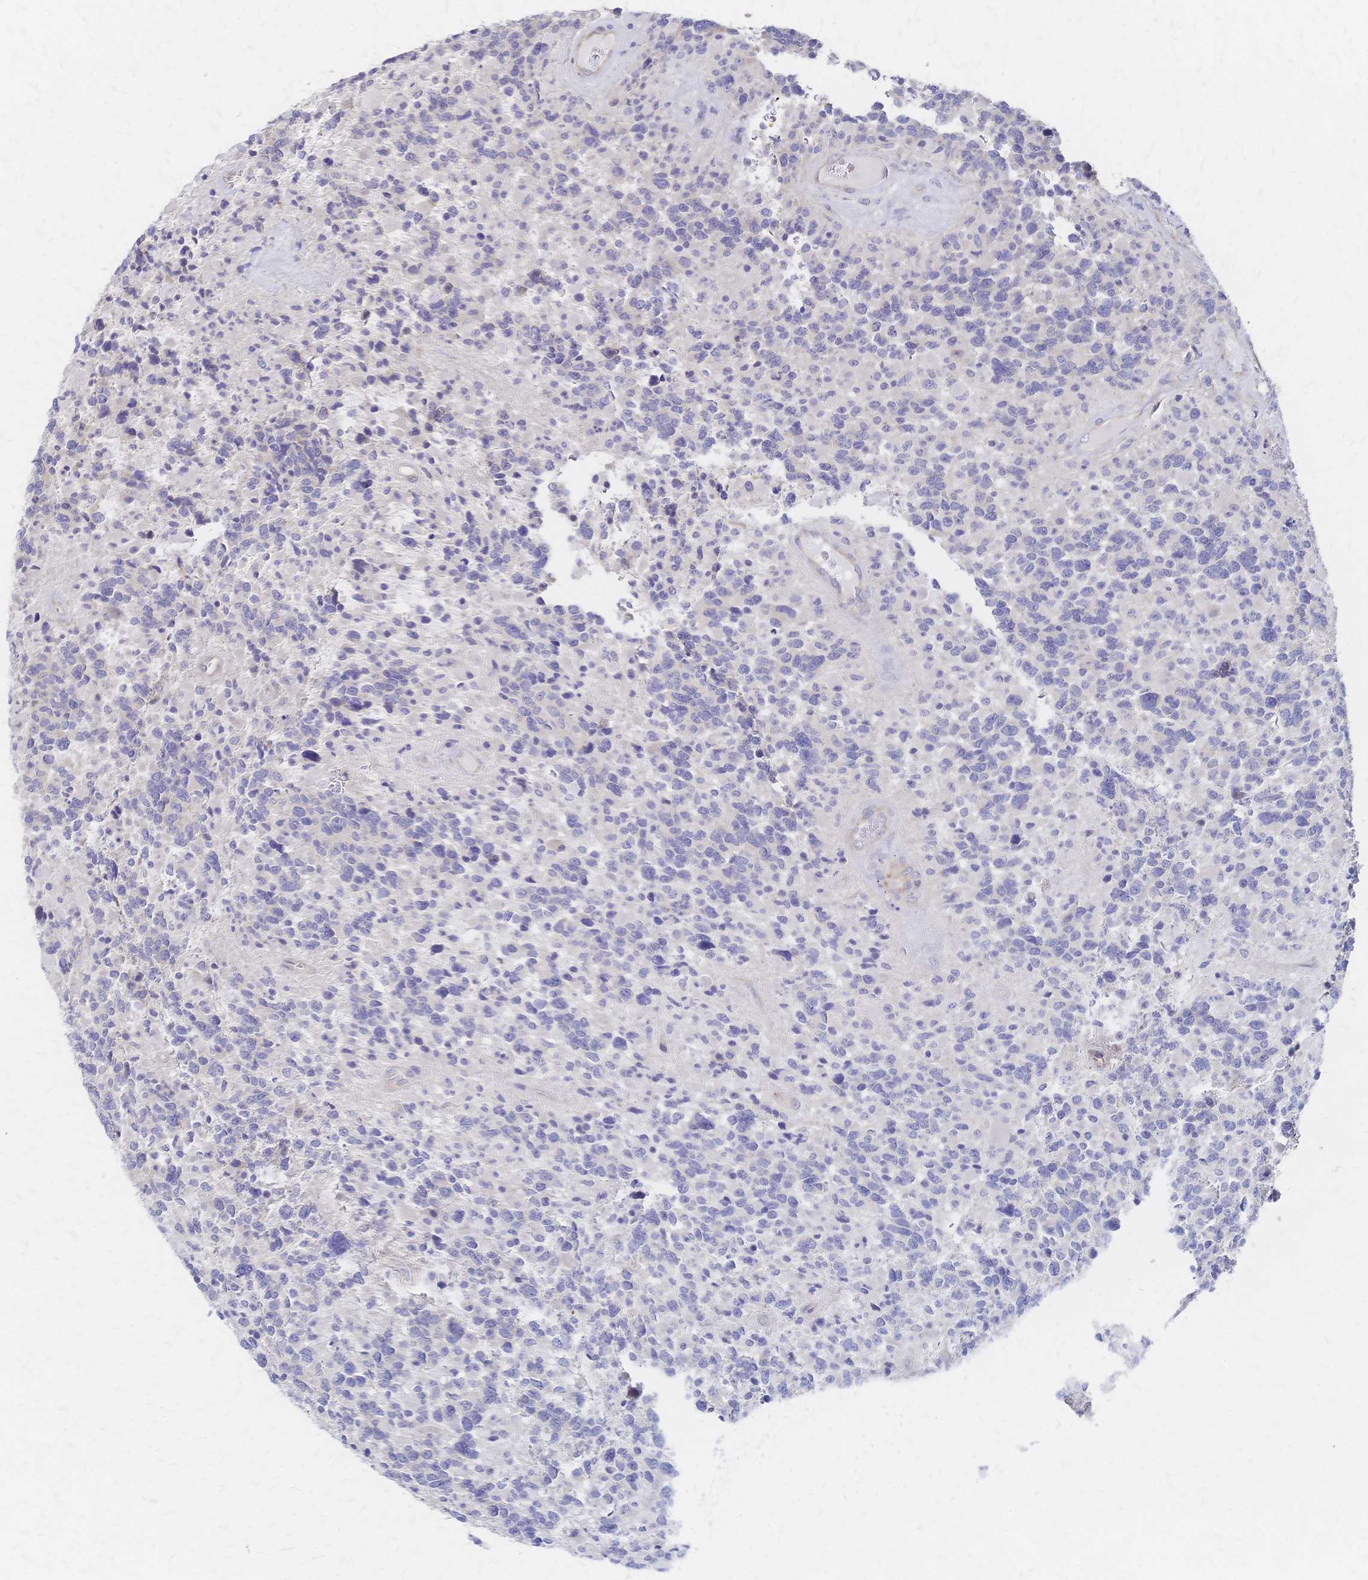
{"staining": {"intensity": "negative", "quantity": "none", "location": "none"}, "tissue": "glioma", "cell_type": "Tumor cells", "image_type": "cancer", "snomed": [{"axis": "morphology", "description": "Glioma, malignant, High grade"}, {"axis": "topography", "description": "Brain"}], "caption": "Tumor cells show no significant protein expression in glioma.", "gene": "SLC5A1", "patient": {"sex": "female", "age": 40}}